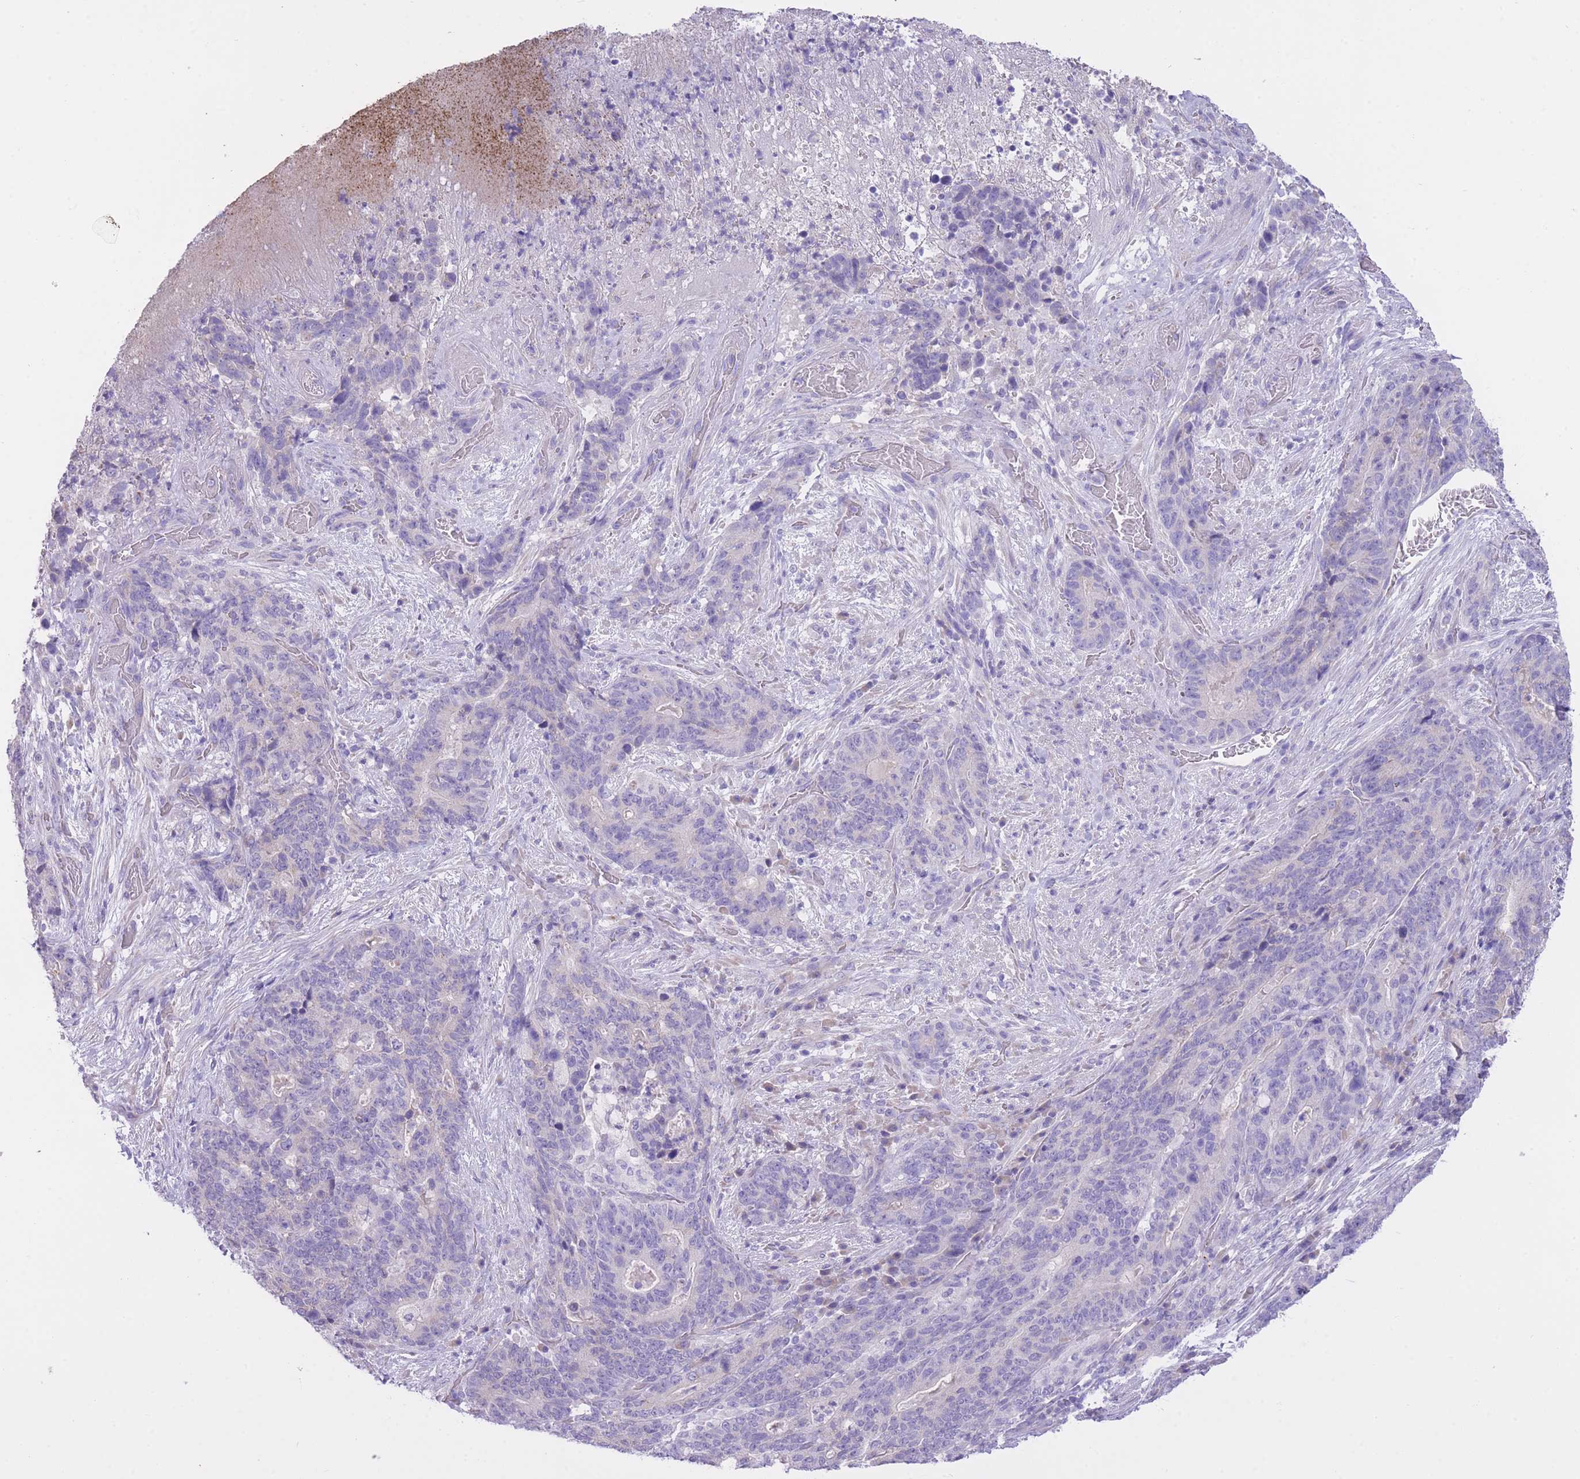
{"staining": {"intensity": "negative", "quantity": "none", "location": "none"}, "tissue": "stomach cancer", "cell_type": "Tumor cells", "image_type": "cancer", "snomed": [{"axis": "morphology", "description": "Normal tissue, NOS"}, {"axis": "morphology", "description": "Adenocarcinoma, NOS"}, {"axis": "topography", "description": "Stomach"}], "caption": "Adenocarcinoma (stomach) was stained to show a protein in brown. There is no significant positivity in tumor cells. Nuclei are stained in blue.", "gene": "PGM1", "patient": {"sex": "female", "age": 64}}